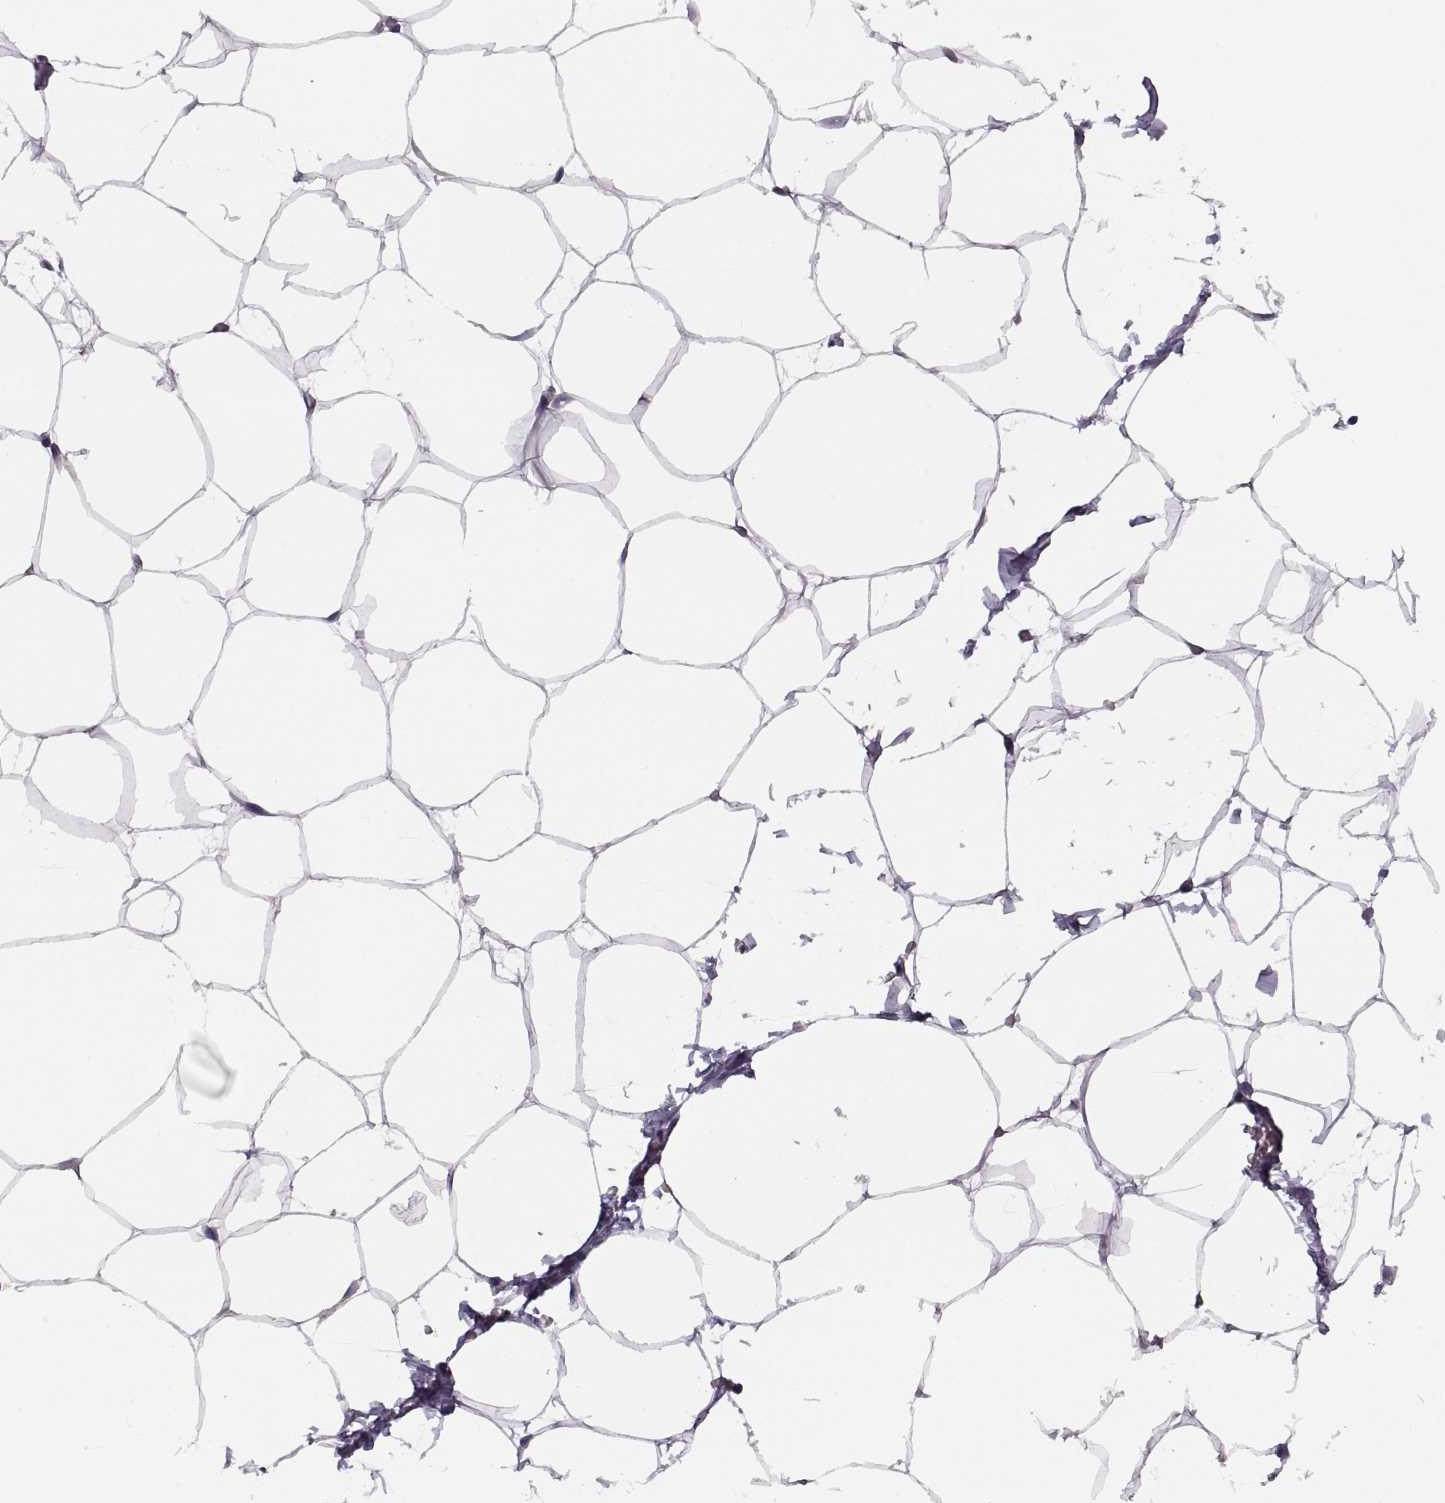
{"staining": {"intensity": "negative", "quantity": "none", "location": "none"}, "tissue": "adipose tissue", "cell_type": "Adipocytes", "image_type": "normal", "snomed": [{"axis": "morphology", "description": "Normal tissue, NOS"}, {"axis": "topography", "description": "Adipose tissue"}], "caption": "This is an IHC histopathology image of normal human adipose tissue. There is no positivity in adipocytes.", "gene": "H2AP", "patient": {"sex": "male", "age": 57}}